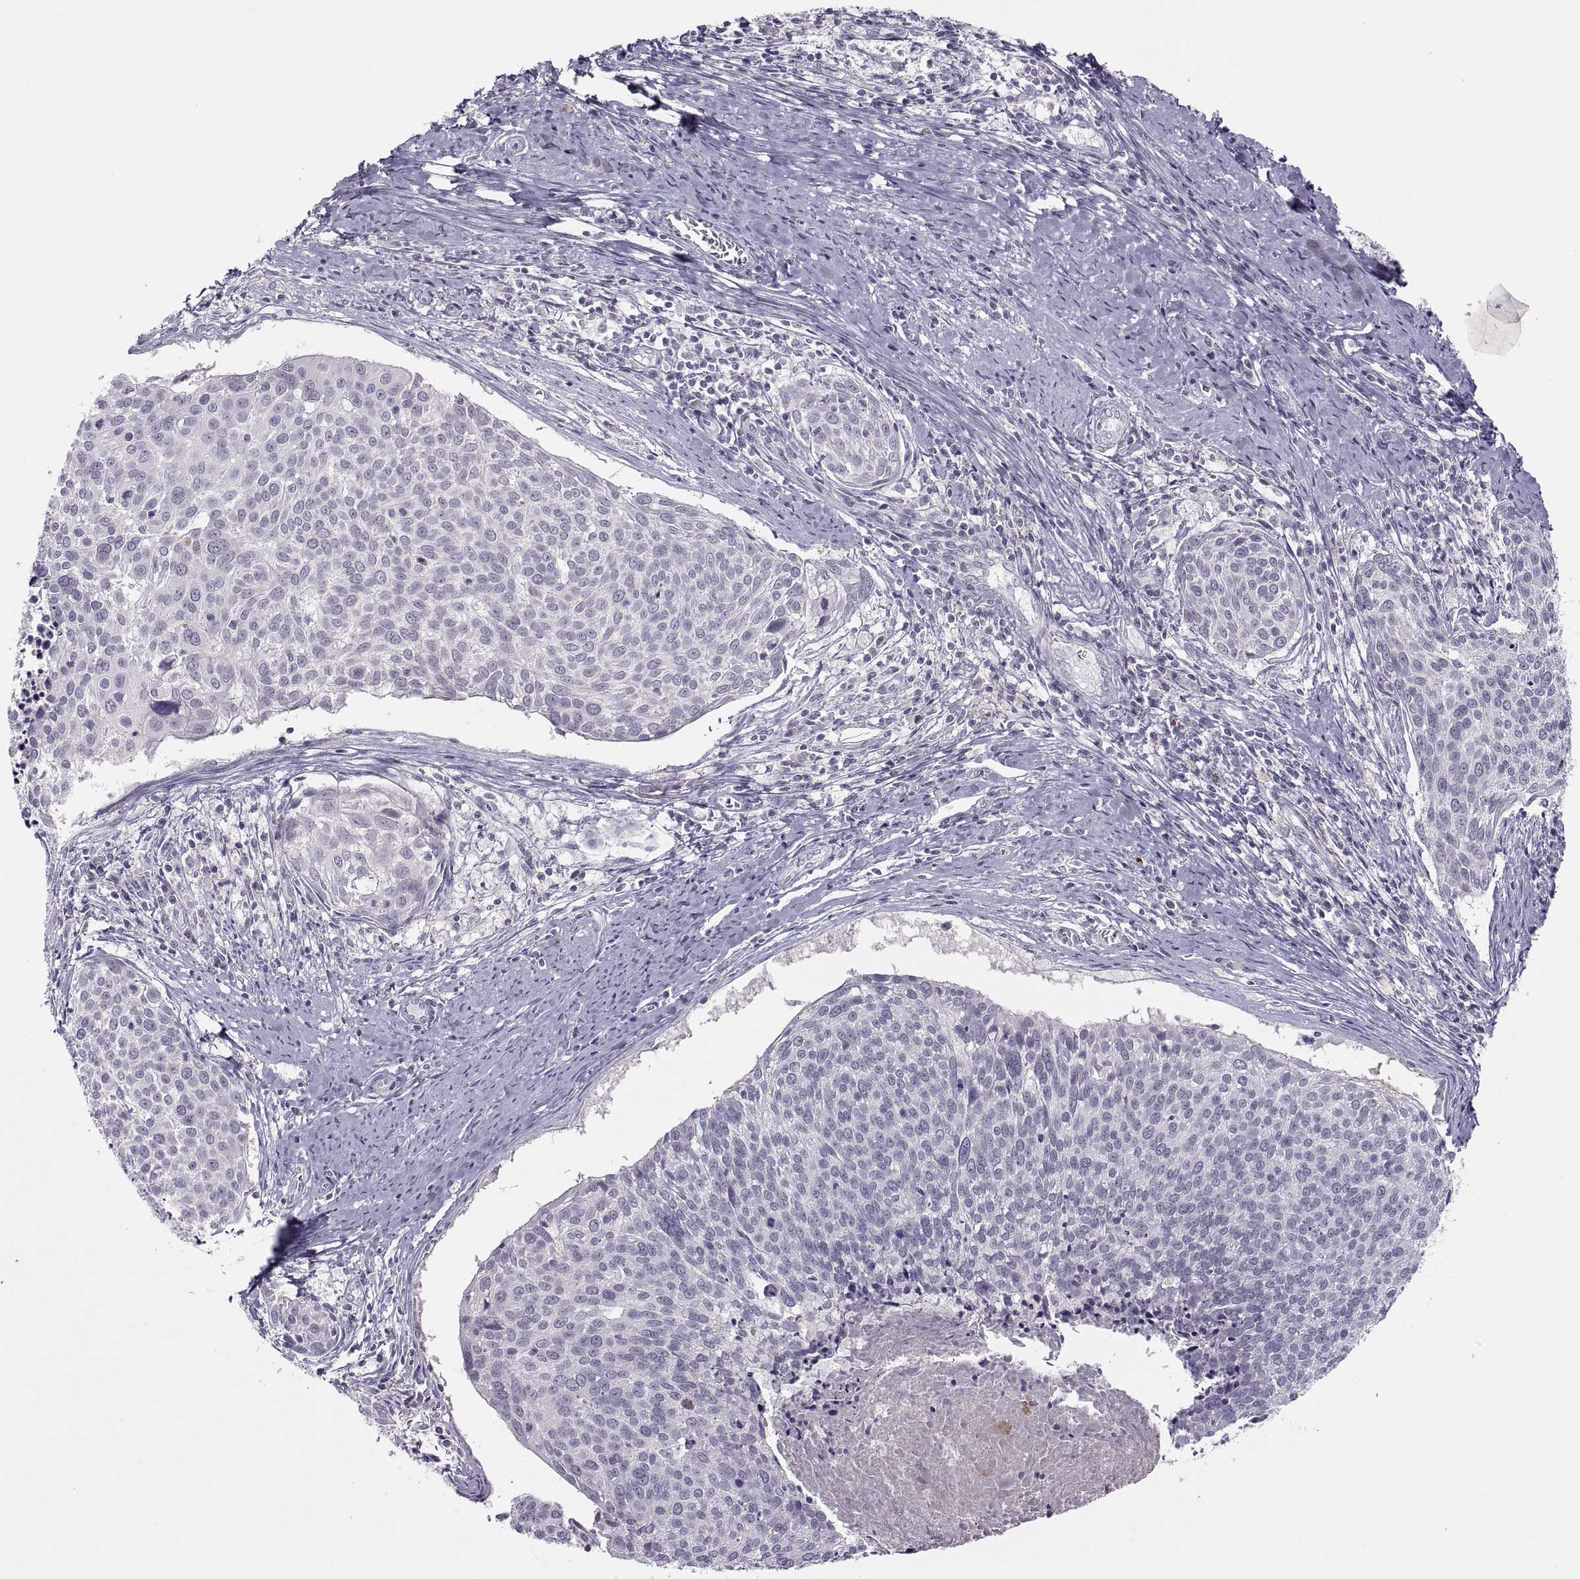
{"staining": {"intensity": "negative", "quantity": "none", "location": "none"}, "tissue": "cervical cancer", "cell_type": "Tumor cells", "image_type": "cancer", "snomed": [{"axis": "morphology", "description": "Squamous cell carcinoma, NOS"}, {"axis": "topography", "description": "Cervix"}], "caption": "Protein analysis of cervical cancer shows no significant positivity in tumor cells.", "gene": "CHCT1", "patient": {"sex": "female", "age": 39}}